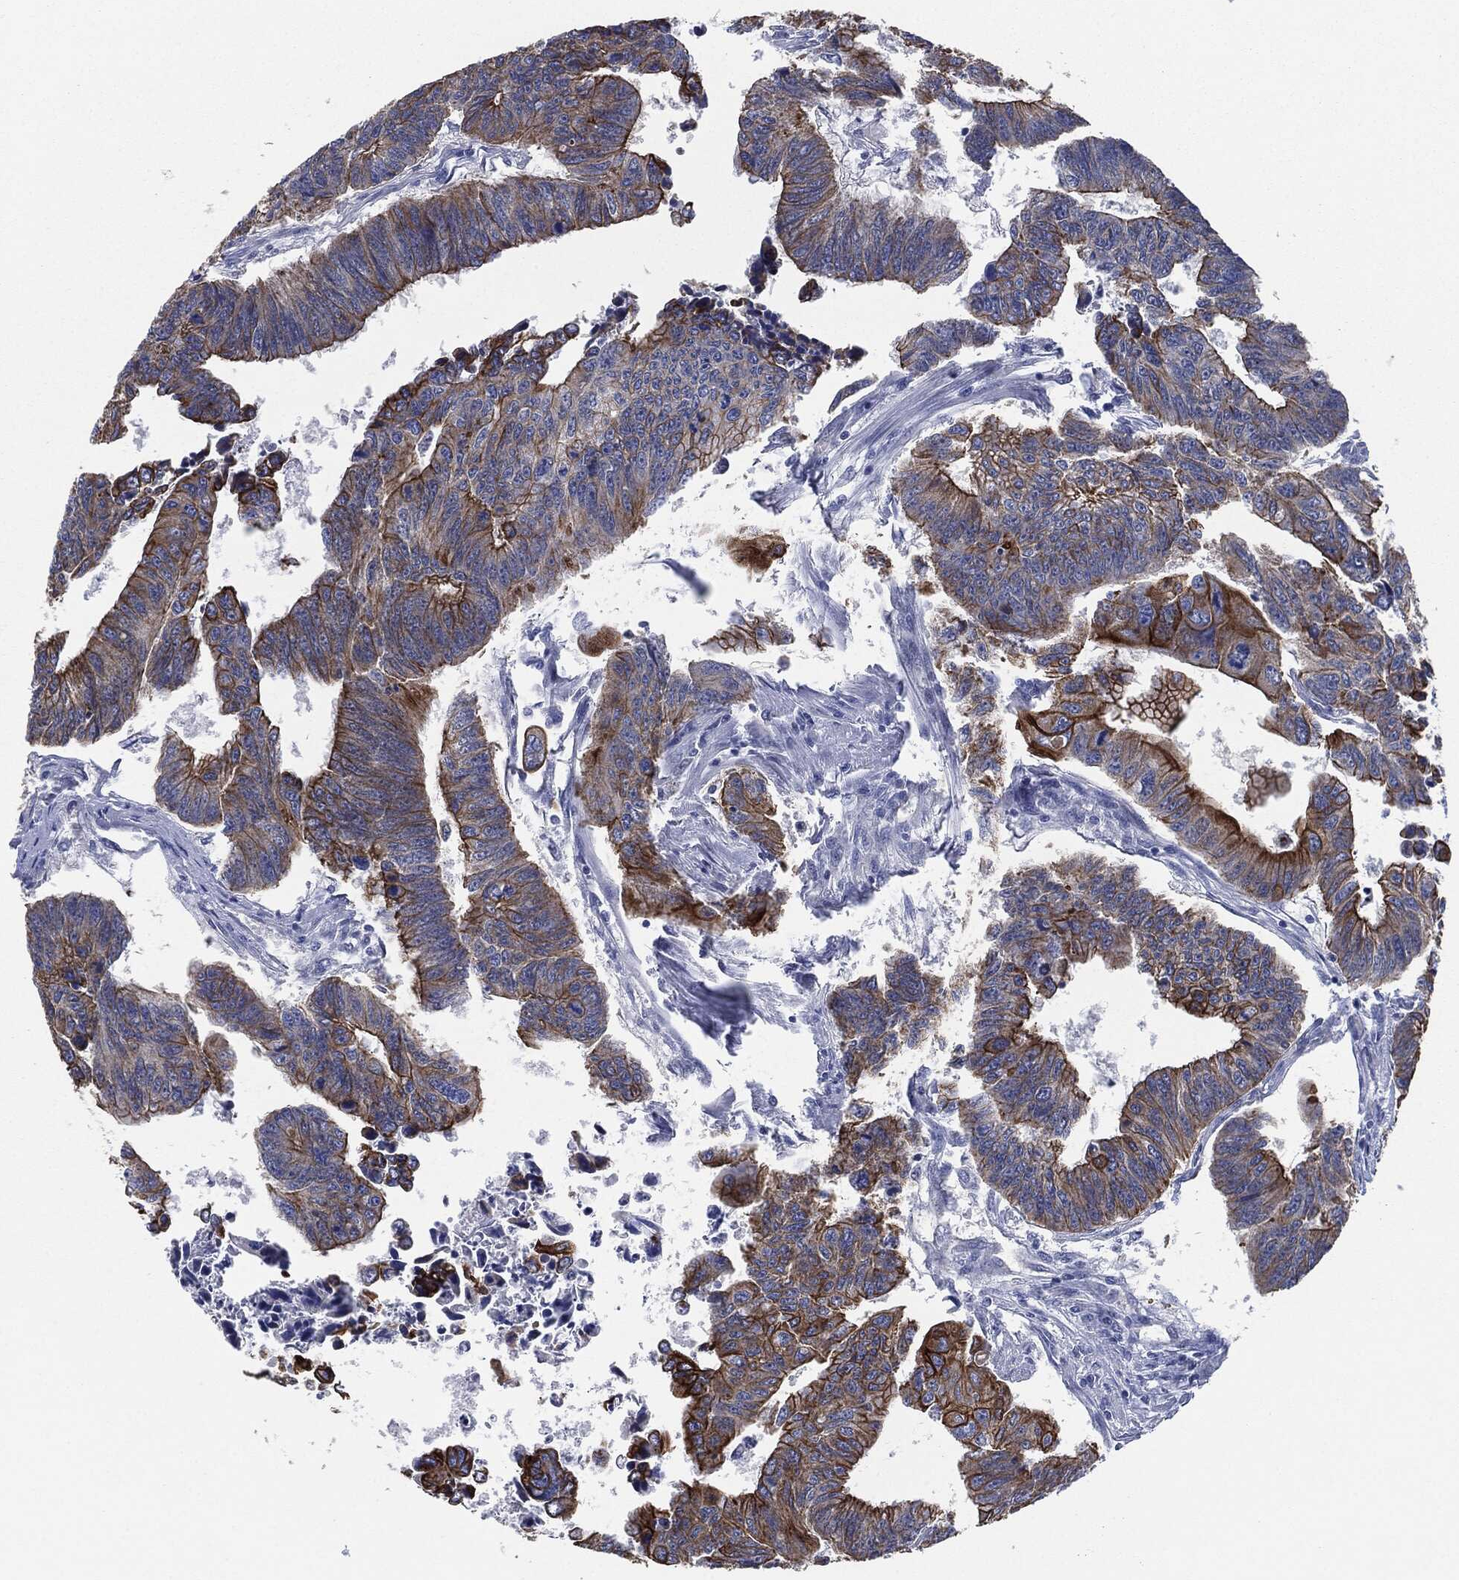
{"staining": {"intensity": "strong", "quantity": "25%-75%", "location": "cytoplasmic/membranous"}, "tissue": "colorectal cancer", "cell_type": "Tumor cells", "image_type": "cancer", "snomed": [{"axis": "morphology", "description": "Adenocarcinoma, NOS"}, {"axis": "topography", "description": "Rectum"}], "caption": "This is a photomicrograph of immunohistochemistry (IHC) staining of adenocarcinoma (colorectal), which shows strong staining in the cytoplasmic/membranous of tumor cells.", "gene": "SHROOM2", "patient": {"sex": "female", "age": 85}}